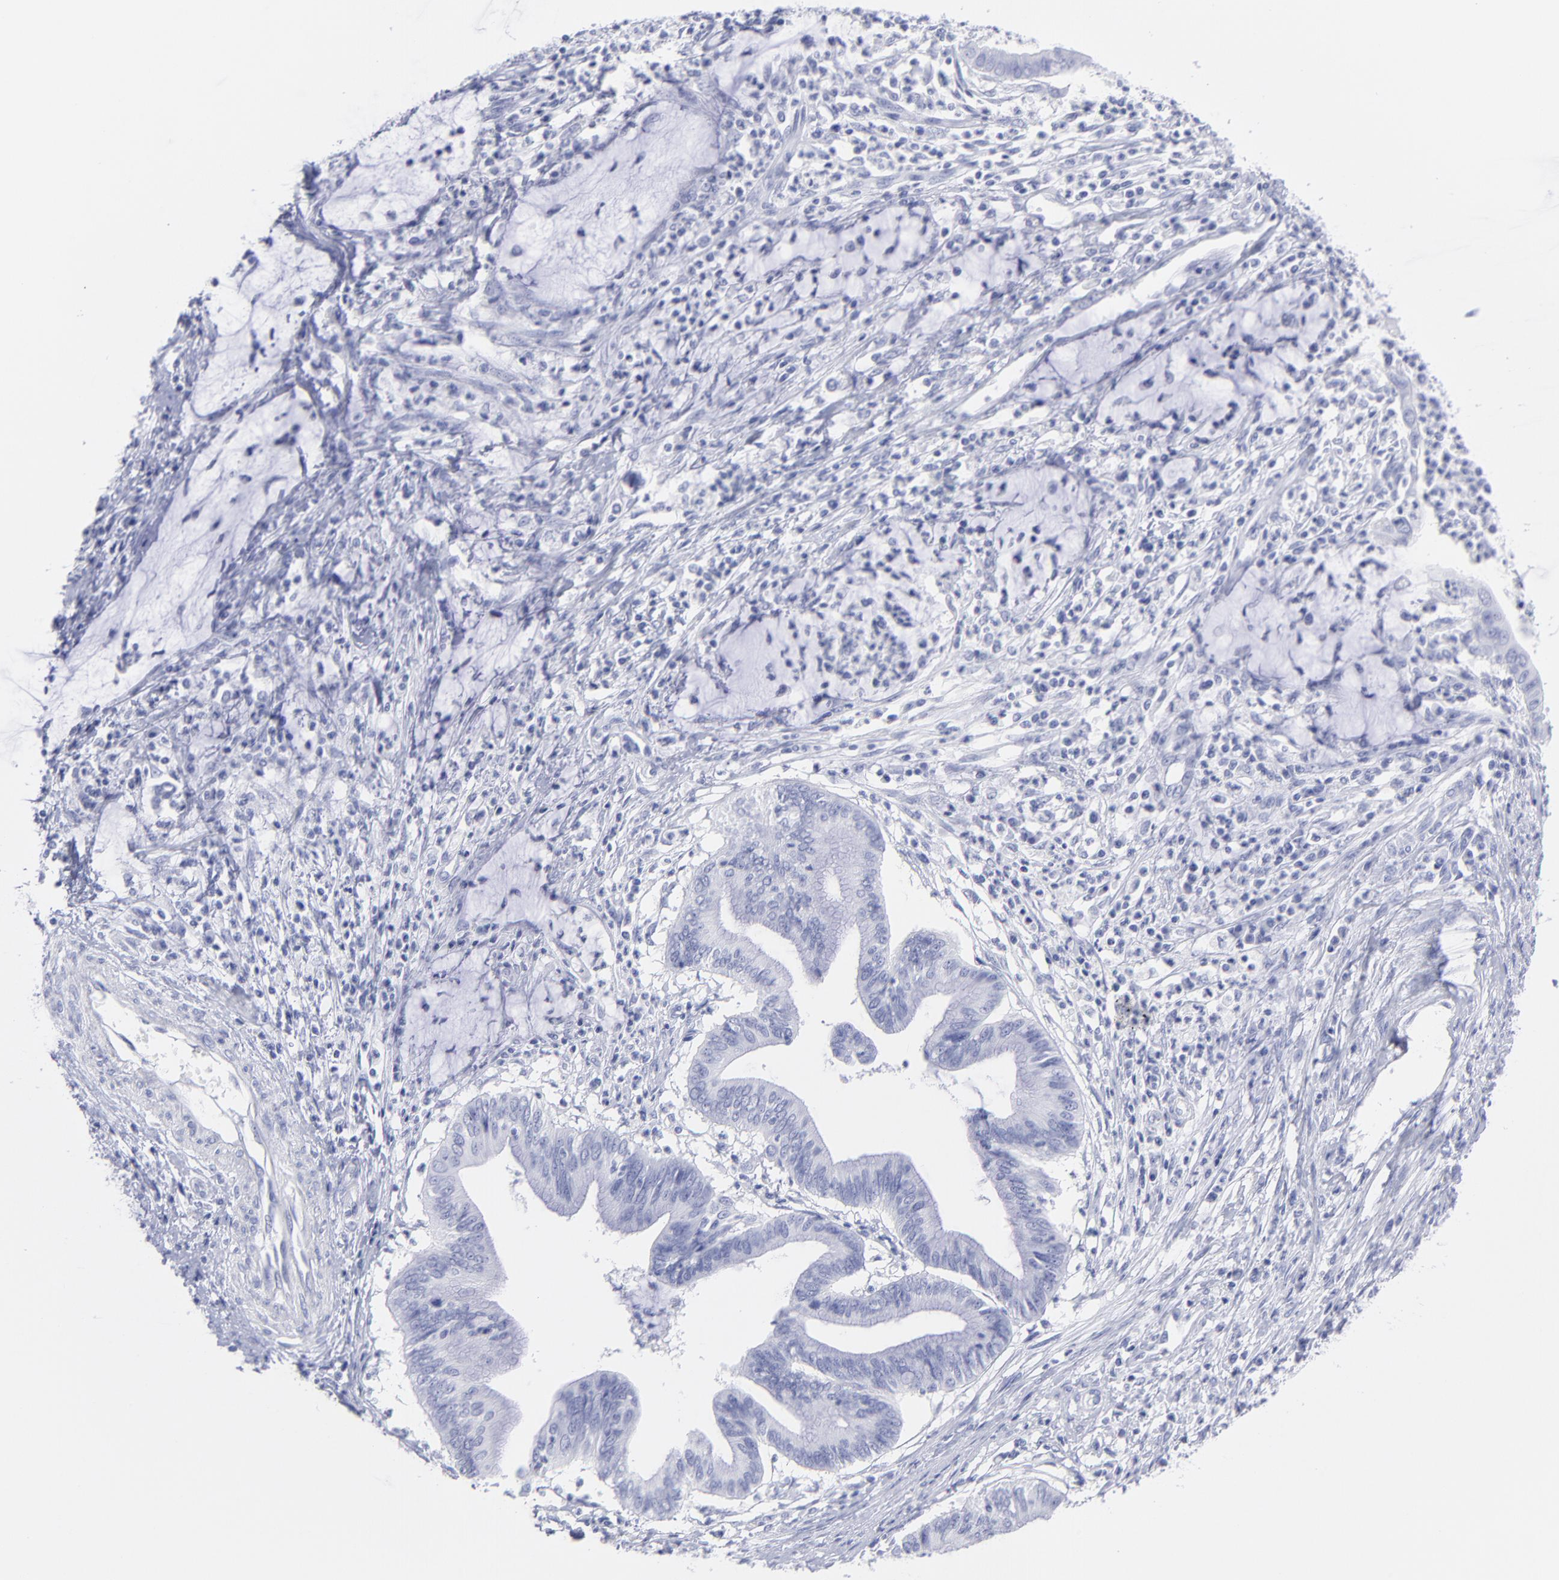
{"staining": {"intensity": "negative", "quantity": "none", "location": "none"}, "tissue": "cervical cancer", "cell_type": "Tumor cells", "image_type": "cancer", "snomed": [{"axis": "morphology", "description": "Adenocarcinoma, NOS"}, {"axis": "topography", "description": "Cervix"}], "caption": "IHC histopathology image of neoplastic tissue: human cervical adenocarcinoma stained with DAB (3,3'-diaminobenzidine) demonstrates no significant protein expression in tumor cells.", "gene": "F13B", "patient": {"sex": "female", "age": 36}}